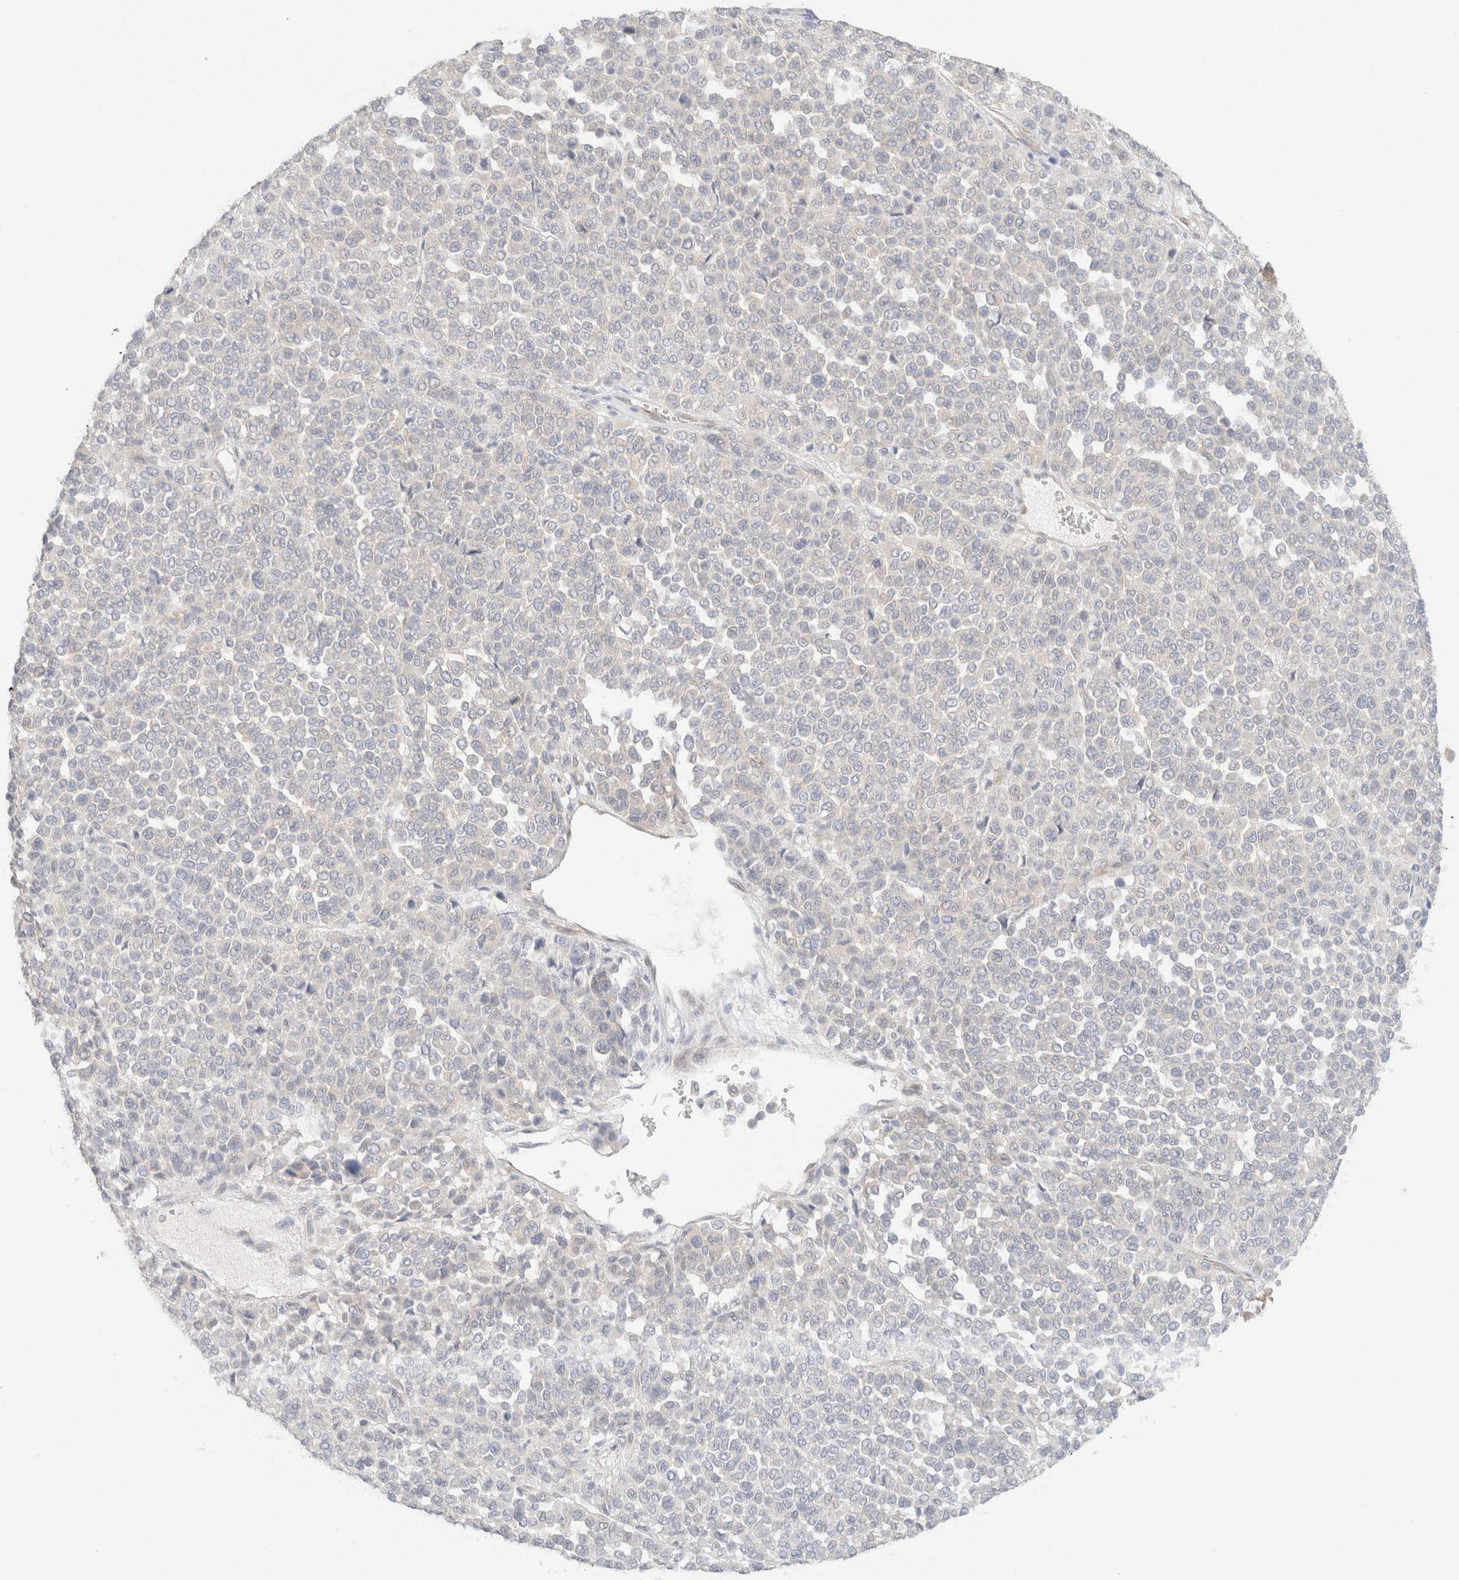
{"staining": {"intensity": "negative", "quantity": "none", "location": "none"}, "tissue": "melanoma", "cell_type": "Tumor cells", "image_type": "cancer", "snomed": [{"axis": "morphology", "description": "Malignant melanoma, Metastatic site"}, {"axis": "topography", "description": "Pancreas"}], "caption": "The histopathology image reveals no significant positivity in tumor cells of malignant melanoma (metastatic site).", "gene": "CSNK1E", "patient": {"sex": "female", "age": 30}}